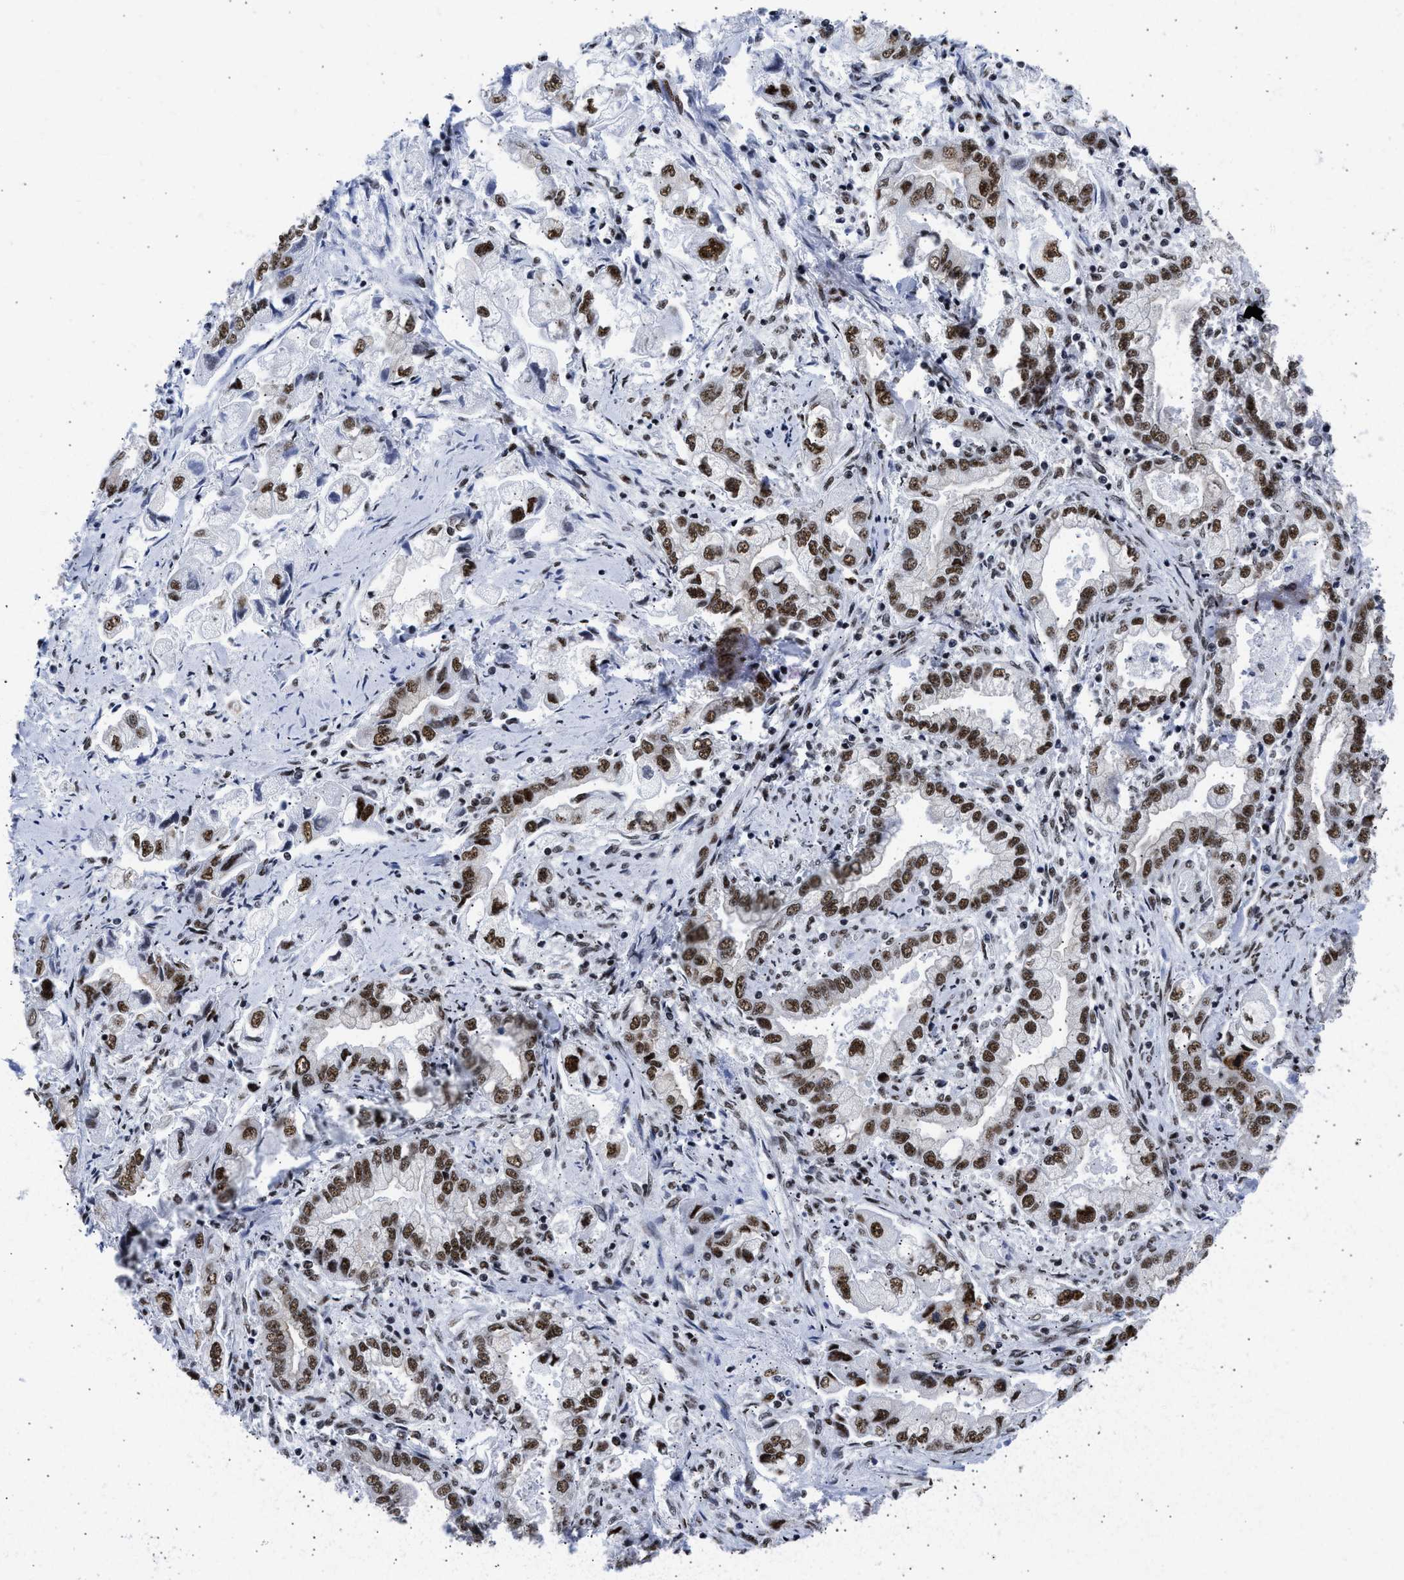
{"staining": {"intensity": "strong", "quantity": ">75%", "location": "nuclear"}, "tissue": "stomach cancer", "cell_type": "Tumor cells", "image_type": "cancer", "snomed": [{"axis": "morphology", "description": "Normal tissue, NOS"}, {"axis": "morphology", "description": "Adenocarcinoma, NOS"}, {"axis": "topography", "description": "Stomach"}], "caption": "Immunohistochemistry of stomach cancer exhibits high levels of strong nuclear positivity in about >75% of tumor cells. (DAB IHC, brown staining for protein, blue staining for nuclei).", "gene": "RBM8A", "patient": {"sex": "male", "age": 62}}